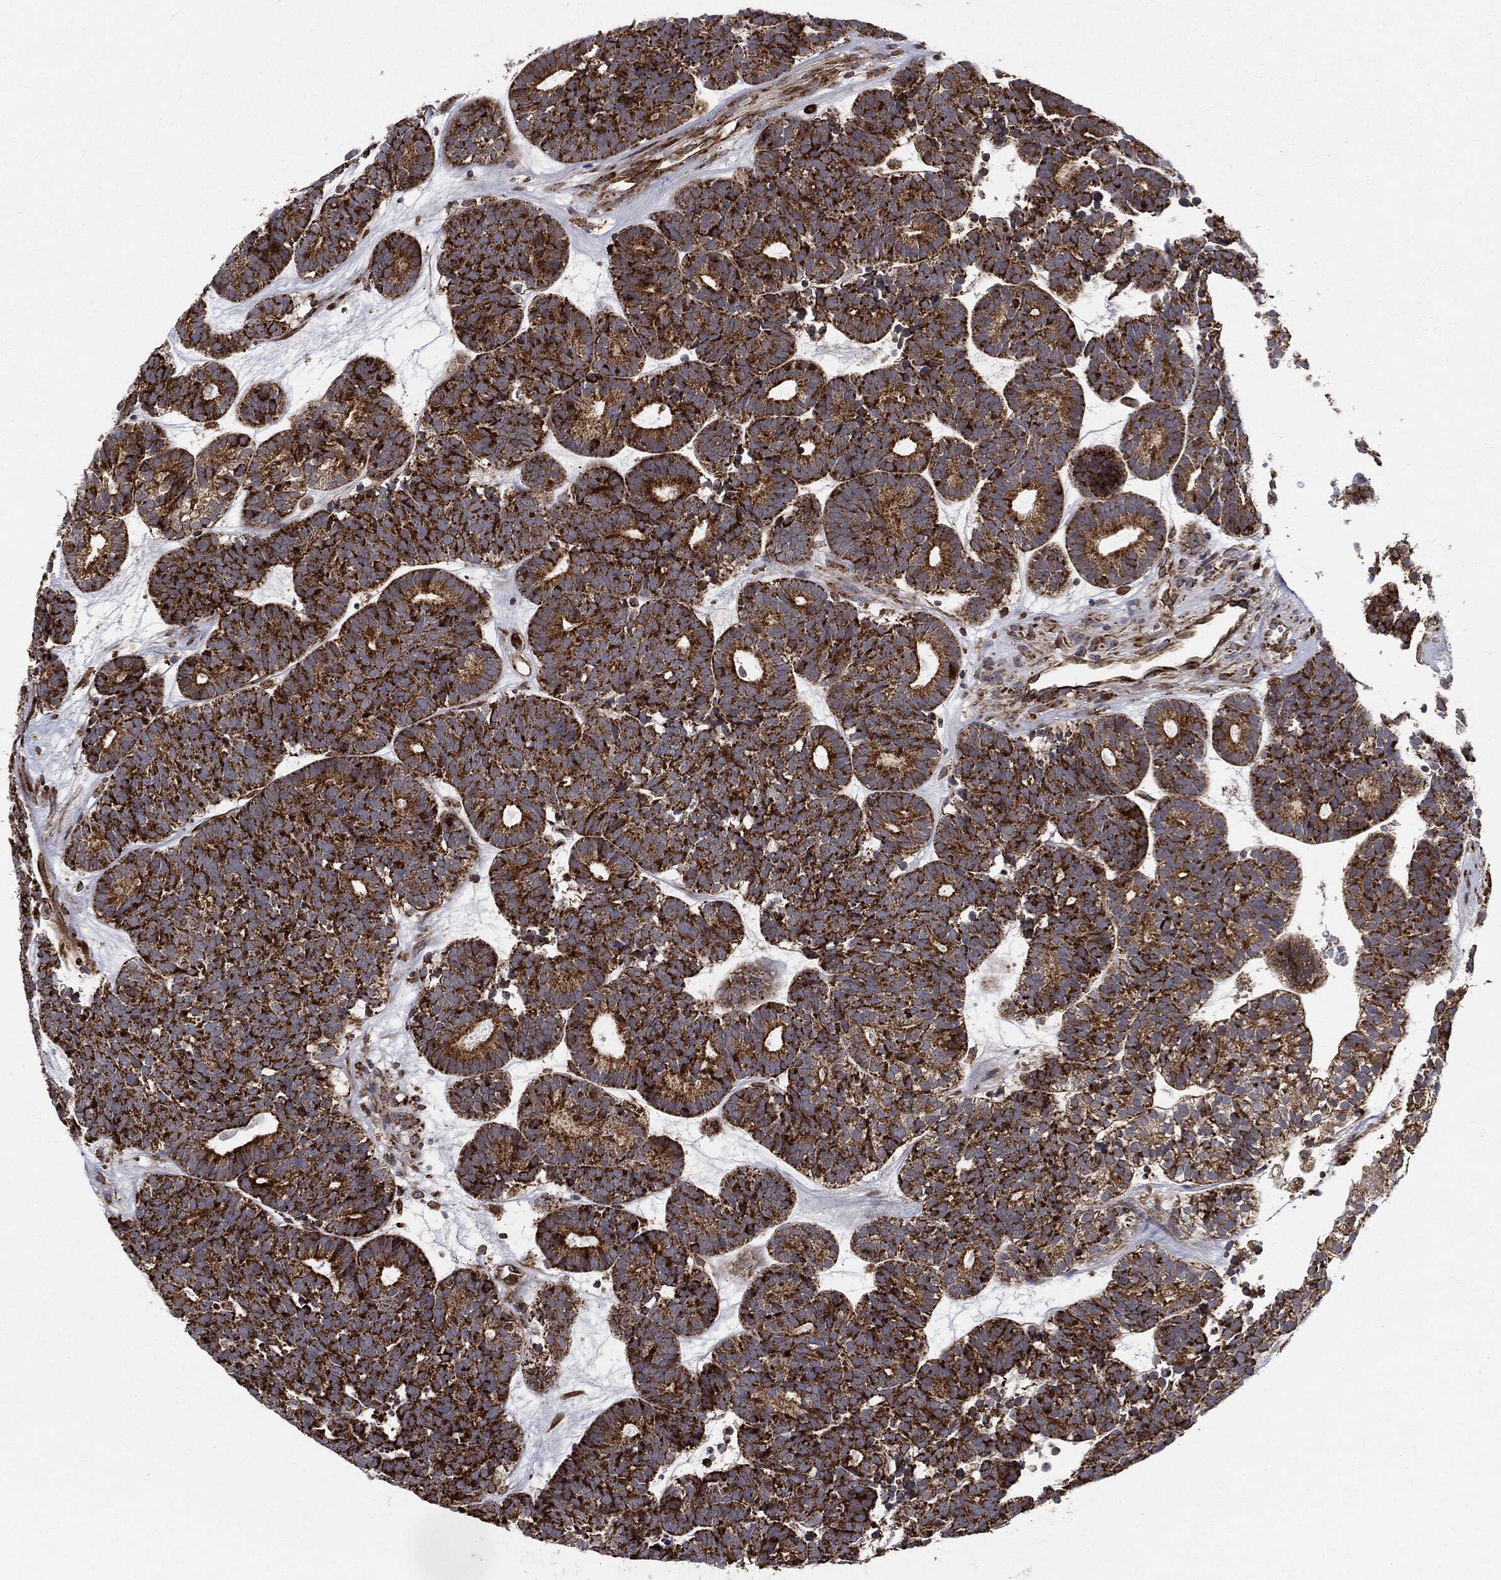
{"staining": {"intensity": "strong", "quantity": ">75%", "location": "cytoplasmic/membranous"}, "tissue": "head and neck cancer", "cell_type": "Tumor cells", "image_type": "cancer", "snomed": [{"axis": "morphology", "description": "Adenocarcinoma, NOS"}, {"axis": "topography", "description": "Head-Neck"}], "caption": "This micrograph shows immunohistochemistry staining of human head and neck adenocarcinoma, with high strong cytoplasmic/membranous staining in approximately >75% of tumor cells.", "gene": "CYLD", "patient": {"sex": "female", "age": 81}}